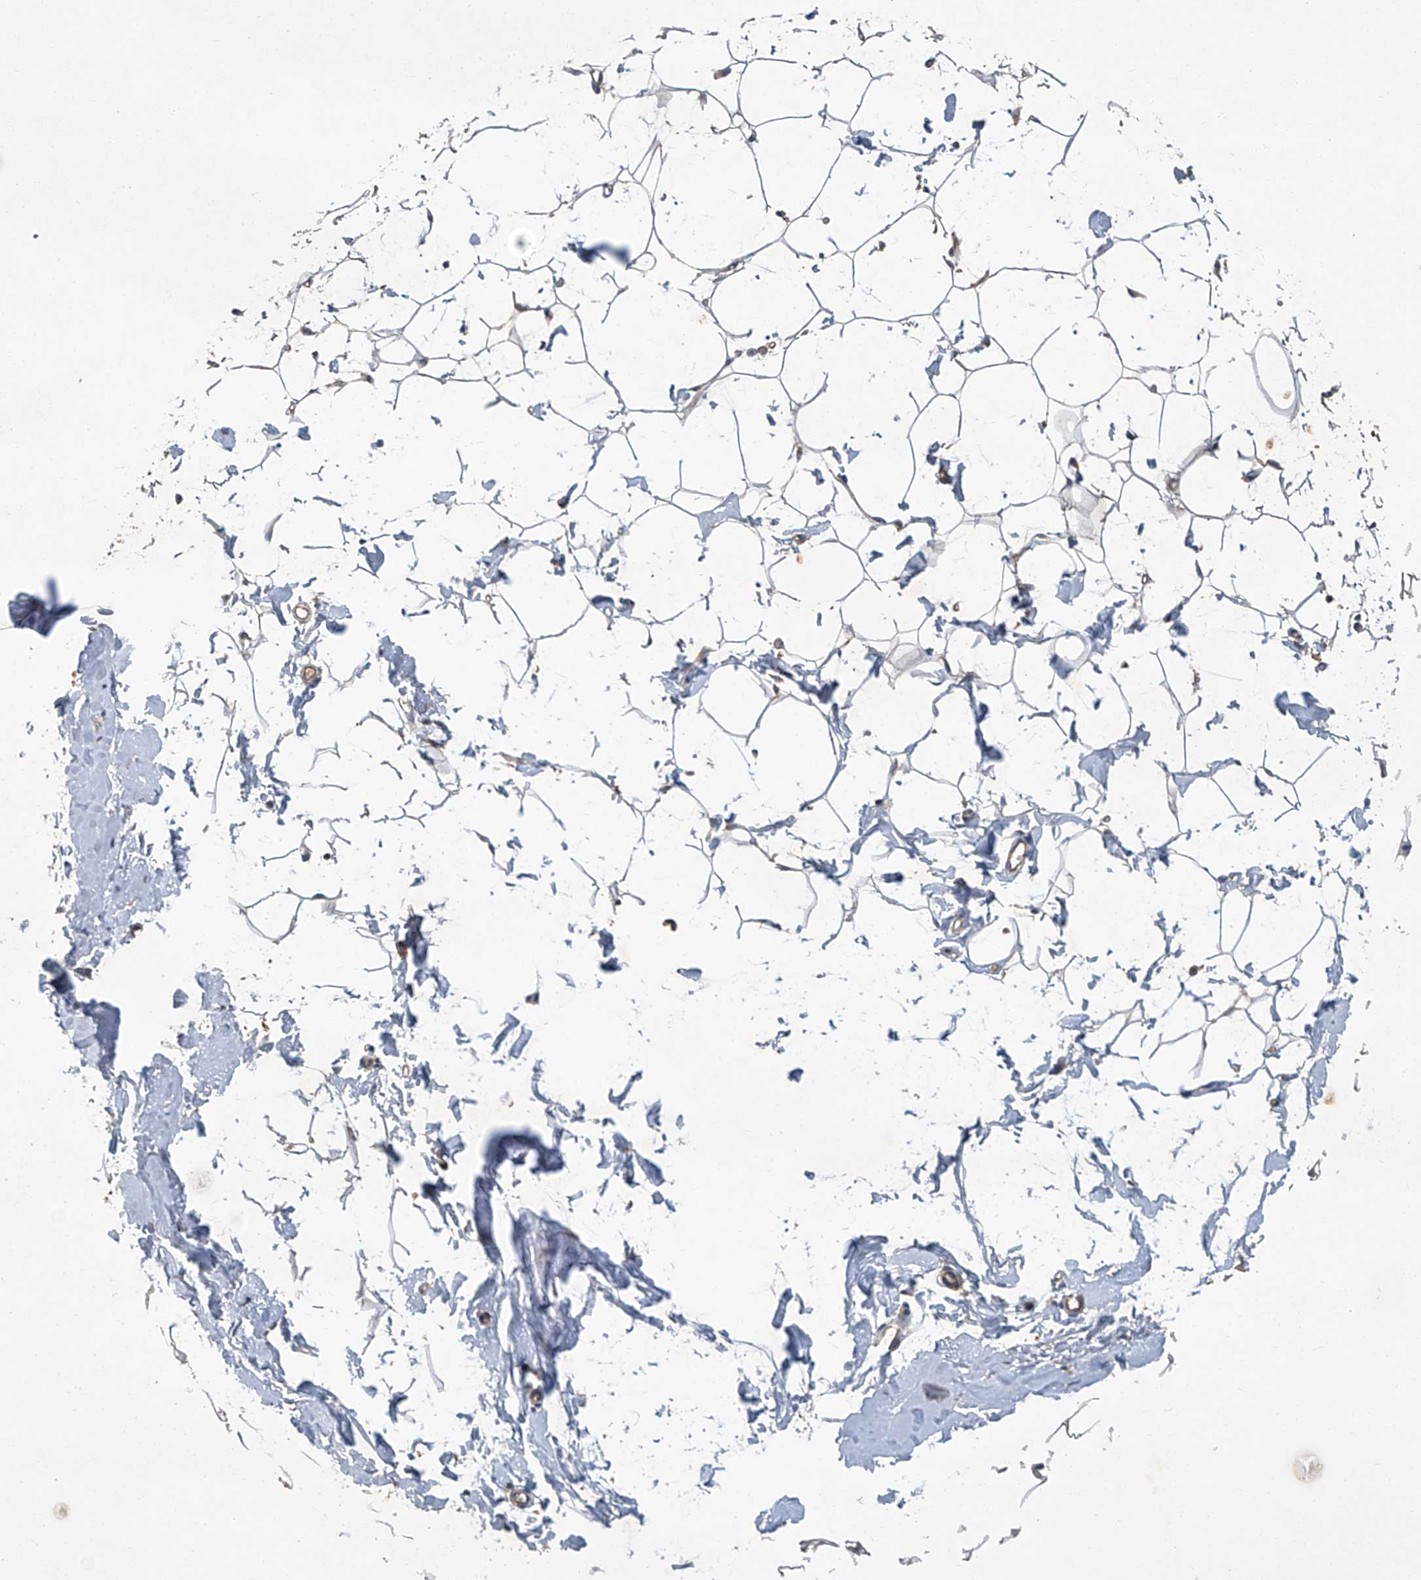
{"staining": {"intensity": "negative", "quantity": "none", "location": "none"}, "tissue": "adipose tissue", "cell_type": "Adipocytes", "image_type": "normal", "snomed": [{"axis": "morphology", "description": "Normal tissue, NOS"}, {"axis": "topography", "description": "Breast"}], "caption": "DAB immunohistochemical staining of unremarkable adipose tissue exhibits no significant expression in adipocytes. Nuclei are stained in blue.", "gene": "ANKRD34A", "patient": {"sex": "female", "age": 23}}